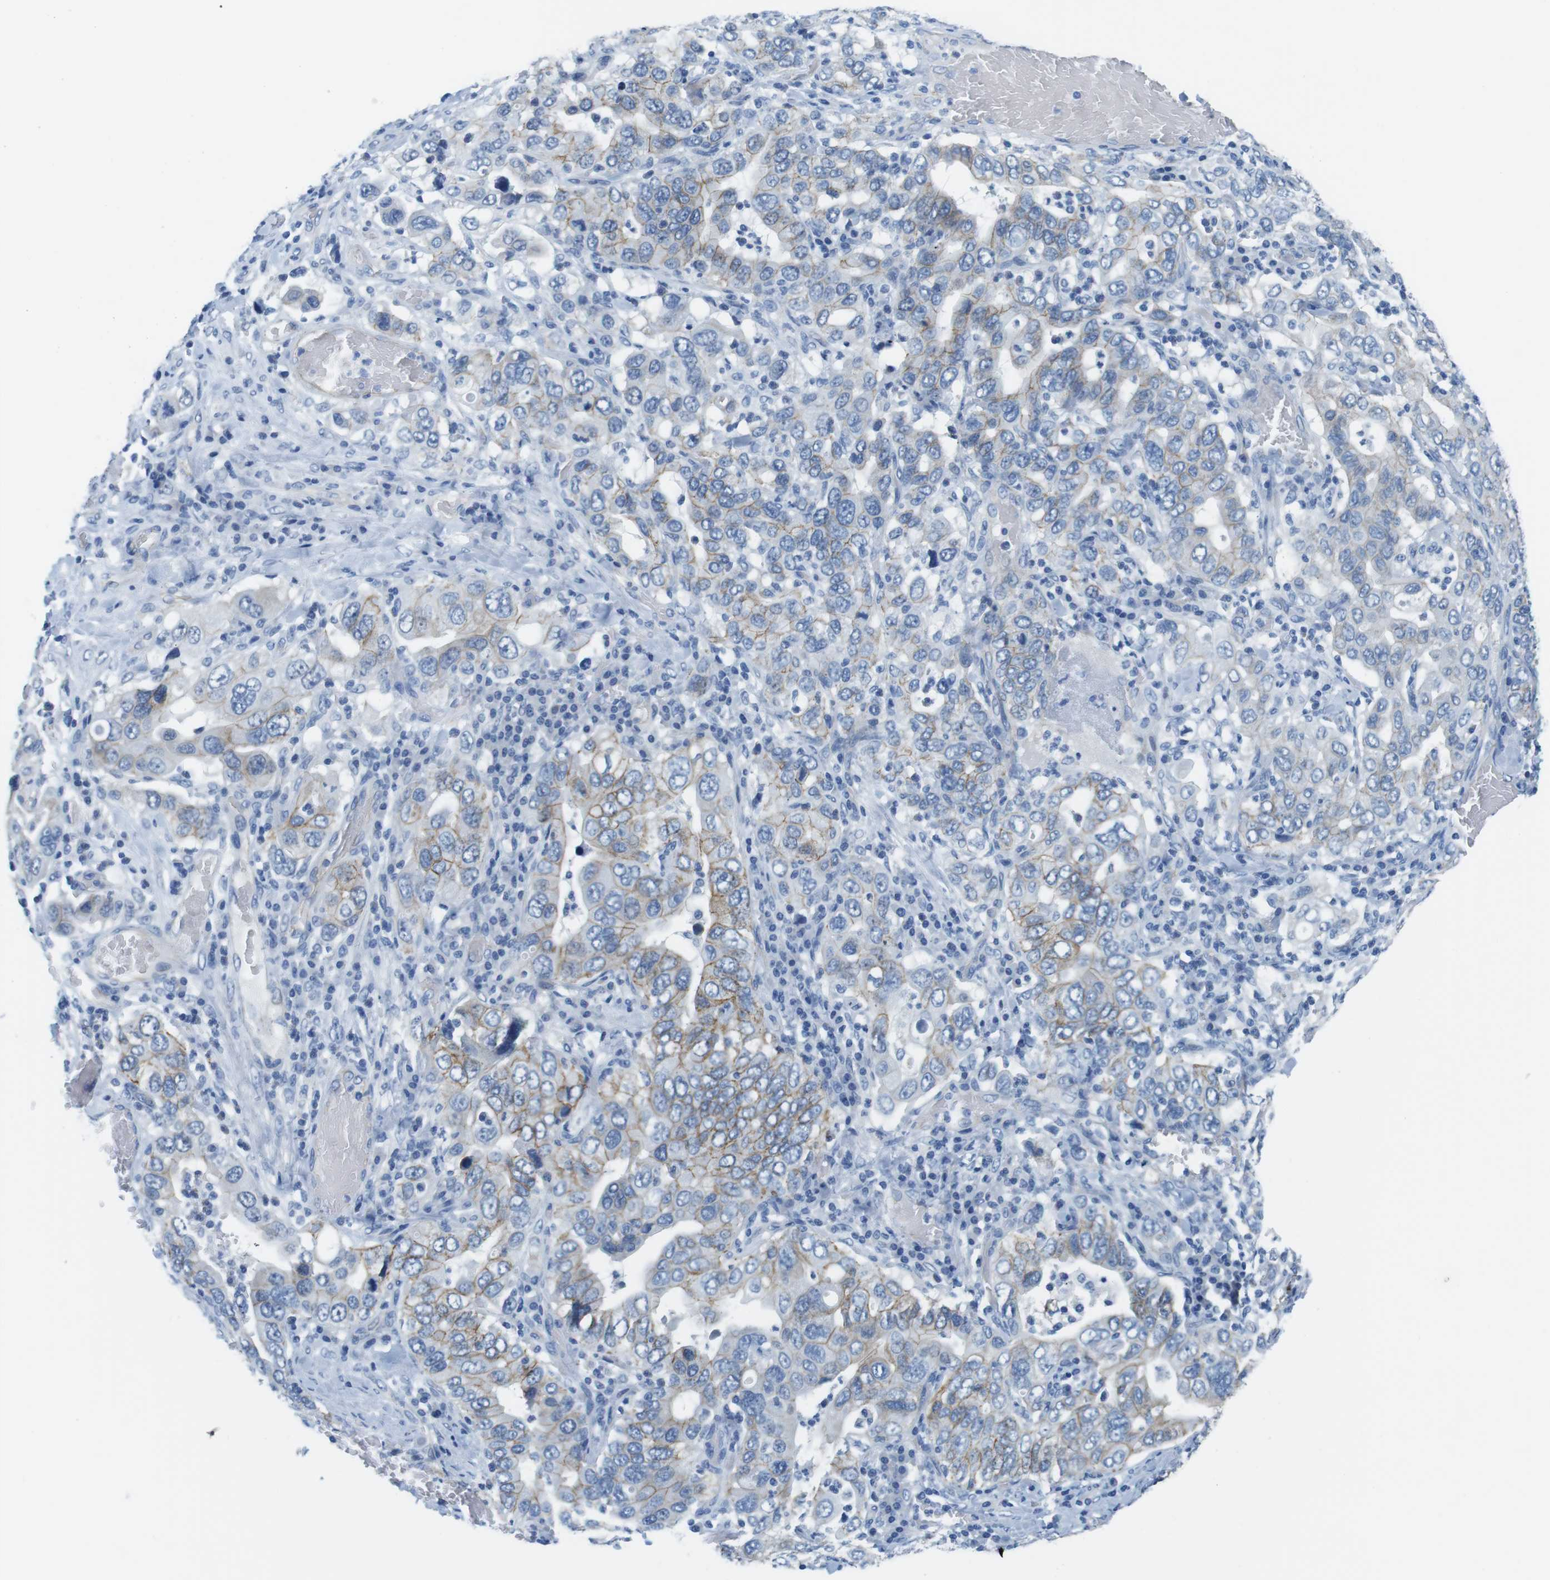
{"staining": {"intensity": "moderate", "quantity": "<25%", "location": "cytoplasmic/membranous"}, "tissue": "stomach cancer", "cell_type": "Tumor cells", "image_type": "cancer", "snomed": [{"axis": "morphology", "description": "Adenocarcinoma, NOS"}, {"axis": "topography", "description": "Stomach, upper"}], "caption": "Adenocarcinoma (stomach) stained for a protein exhibits moderate cytoplasmic/membranous positivity in tumor cells.", "gene": "SLC6A6", "patient": {"sex": "male", "age": 62}}